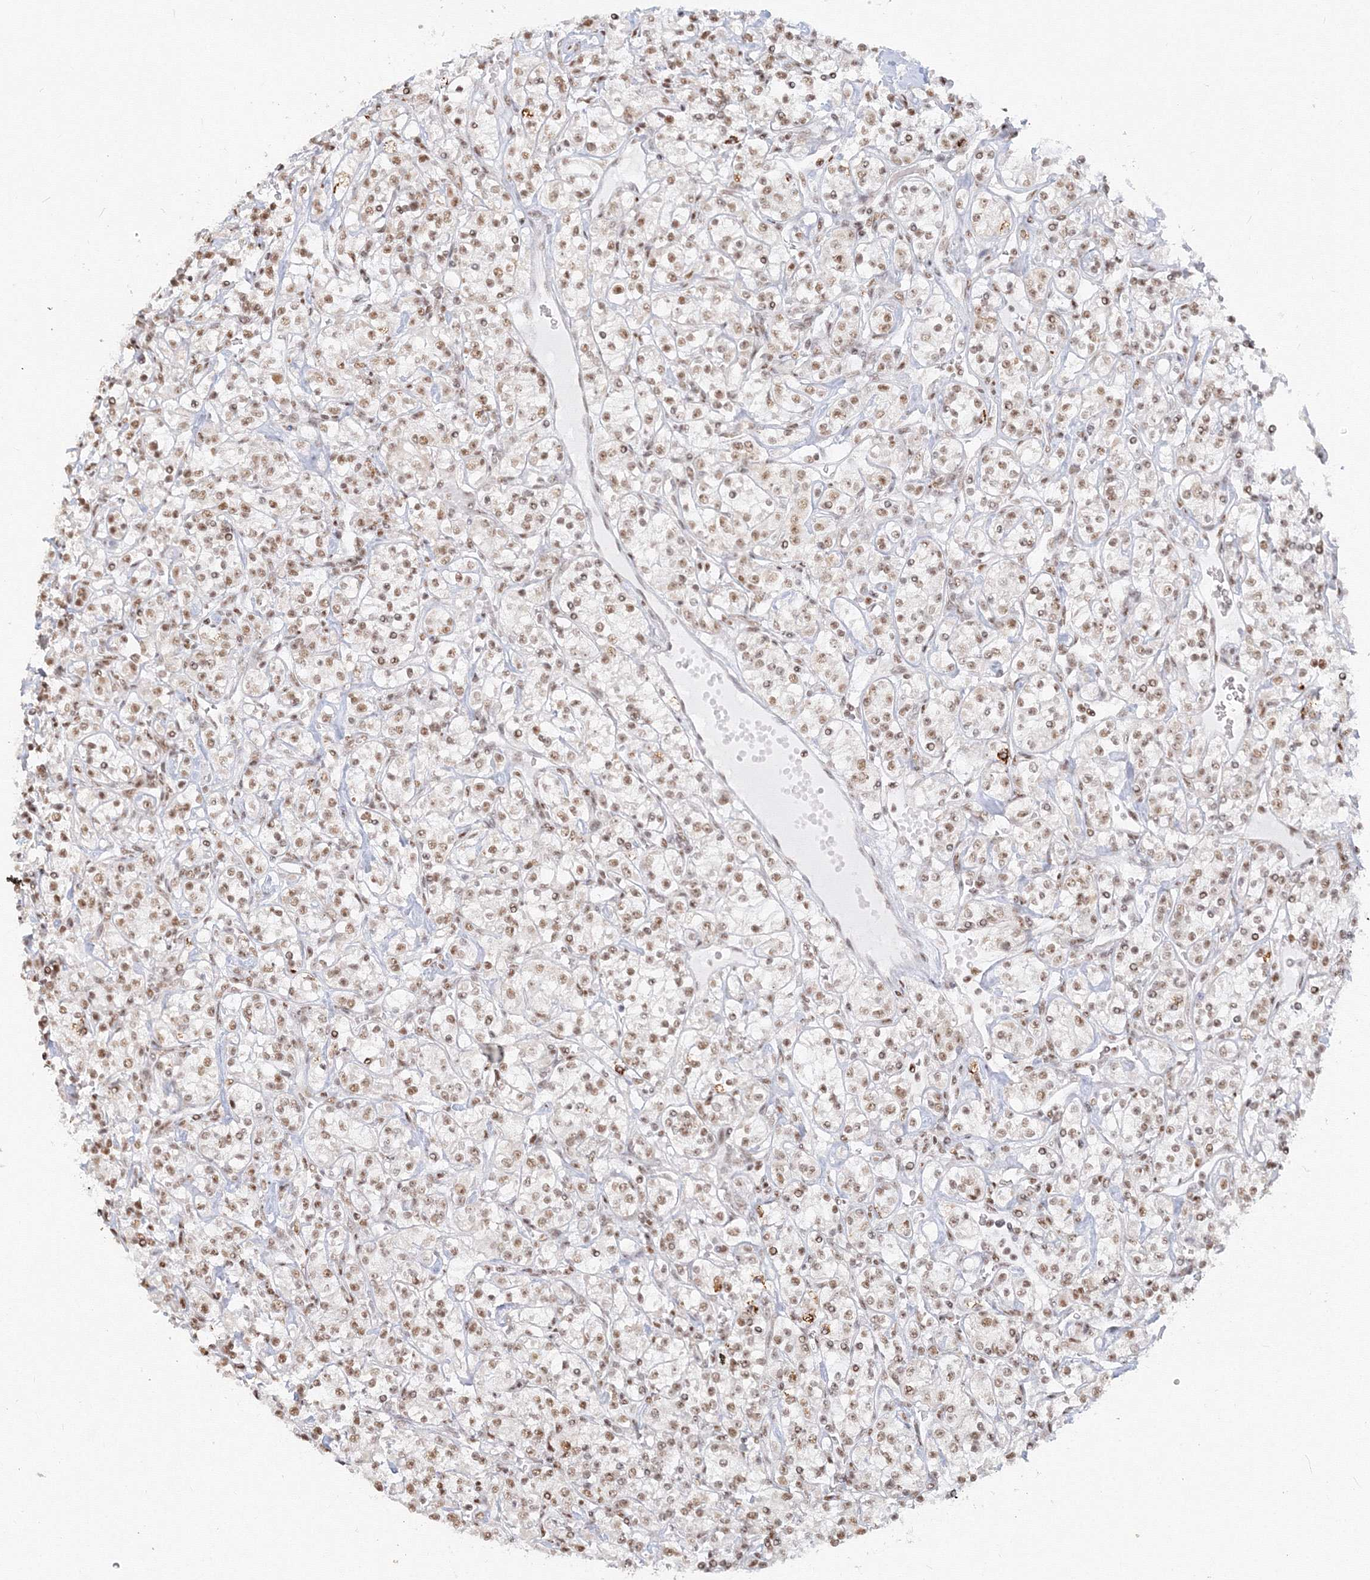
{"staining": {"intensity": "moderate", "quantity": ">75%", "location": "nuclear"}, "tissue": "renal cancer", "cell_type": "Tumor cells", "image_type": "cancer", "snomed": [{"axis": "morphology", "description": "Adenocarcinoma, NOS"}, {"axis": "topography", "description": "Kidney"}], "caption": "A brown stain highlights moderate nuclear positivity of a protein in renal cancer tumor cells.", "gene": "PPP4R2", "patient": {"sex": "male", "age": 77}}